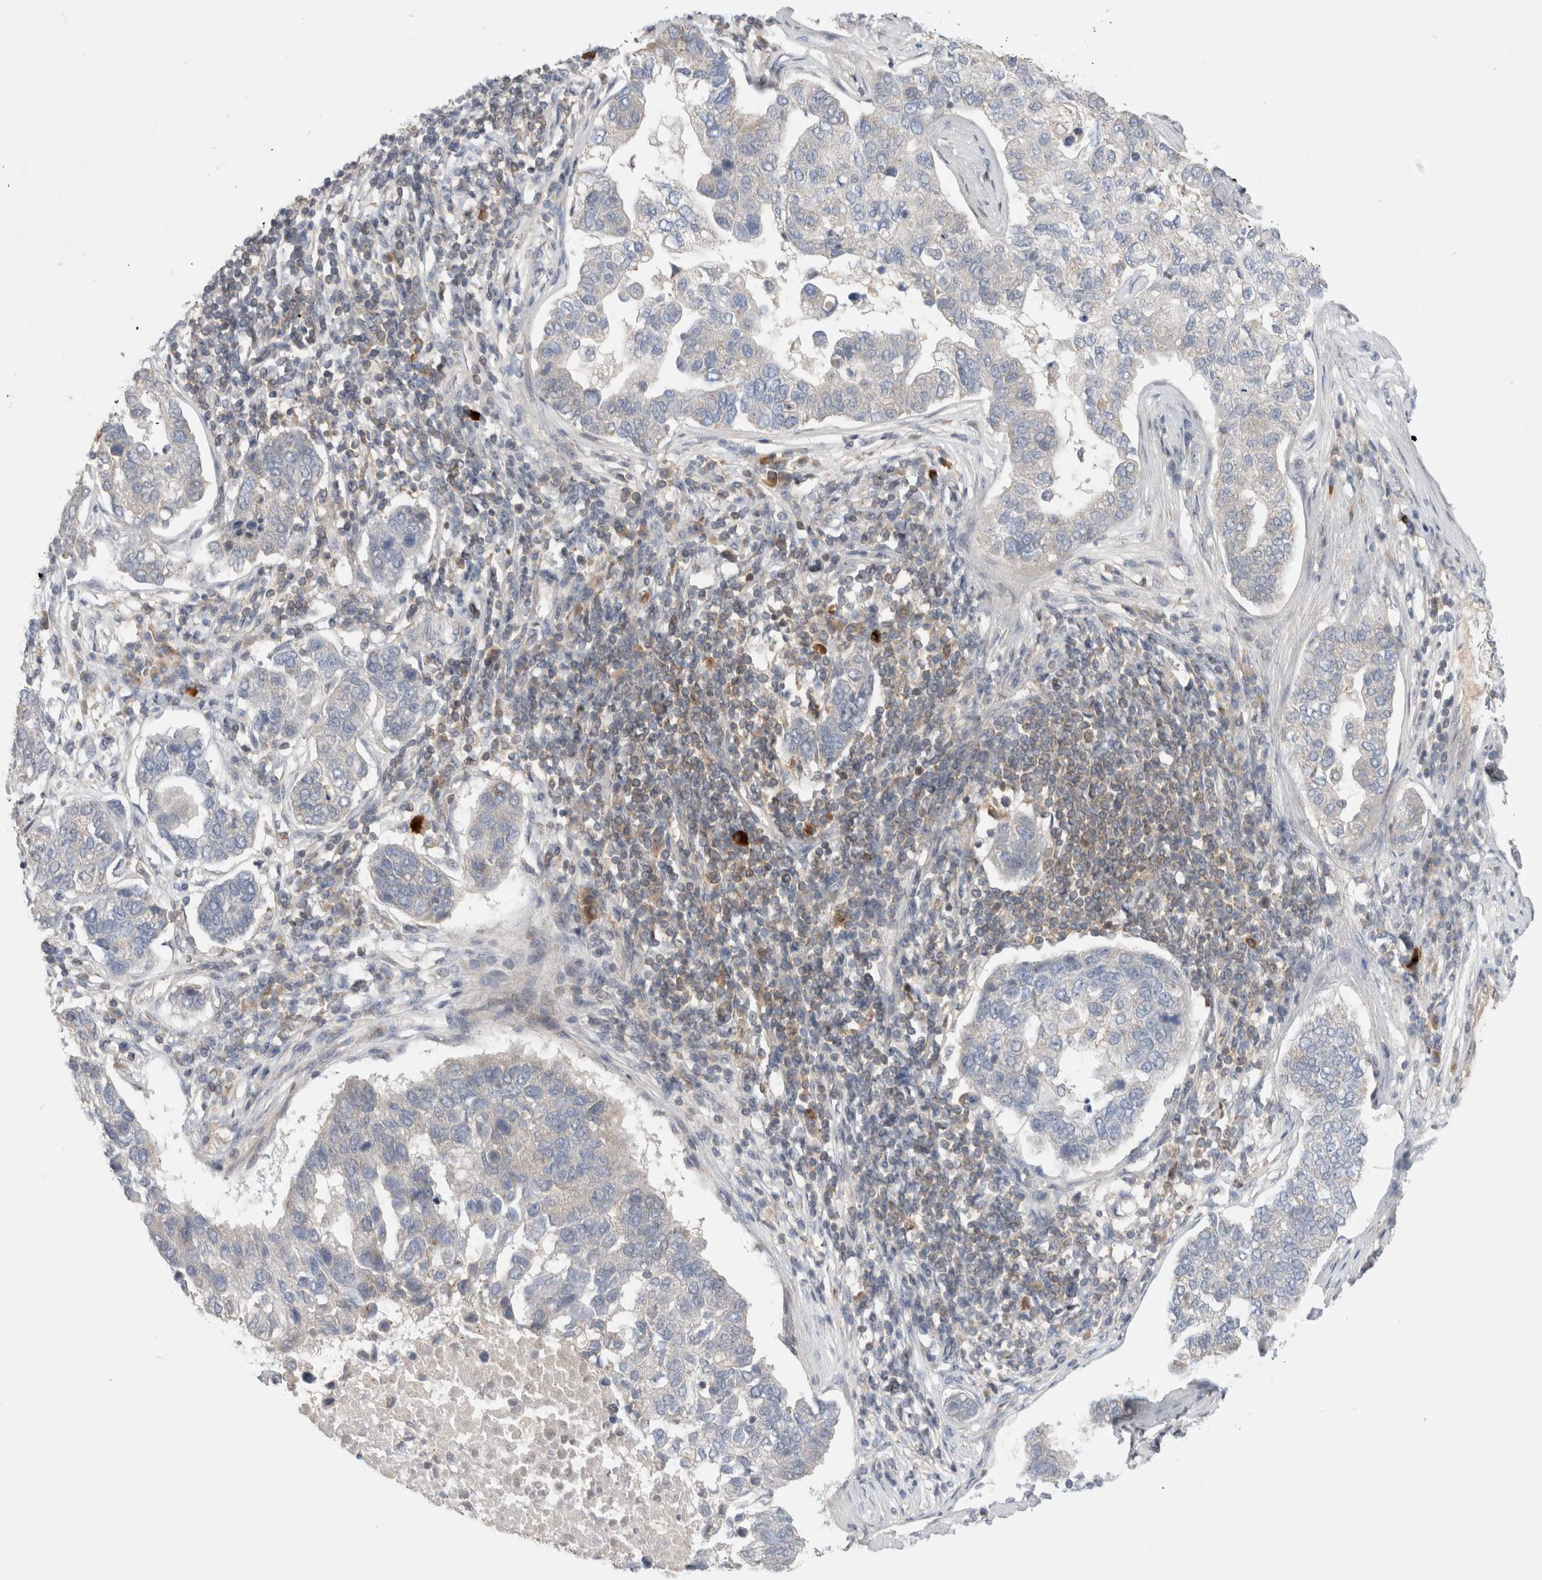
{"staining": {"intensity": "negative", "quantity": "none", "location": "none"}, "tissue": "pancreatic cancer", "cell_type": "Tumor cells", "image_type": "cancer", "snomed": [{"axis": "morphology", "description": "Adenocarcinoma, NOS"}, {"axis": "topography", "description": "Pancreas"}], "caption": "The IHC histopathology image has no significant staining in tumor cells of adenocarcinoma (pancreatic) tissue.", "gene": "NFKB1", "patient": {"sex": "female", "age": 61}}